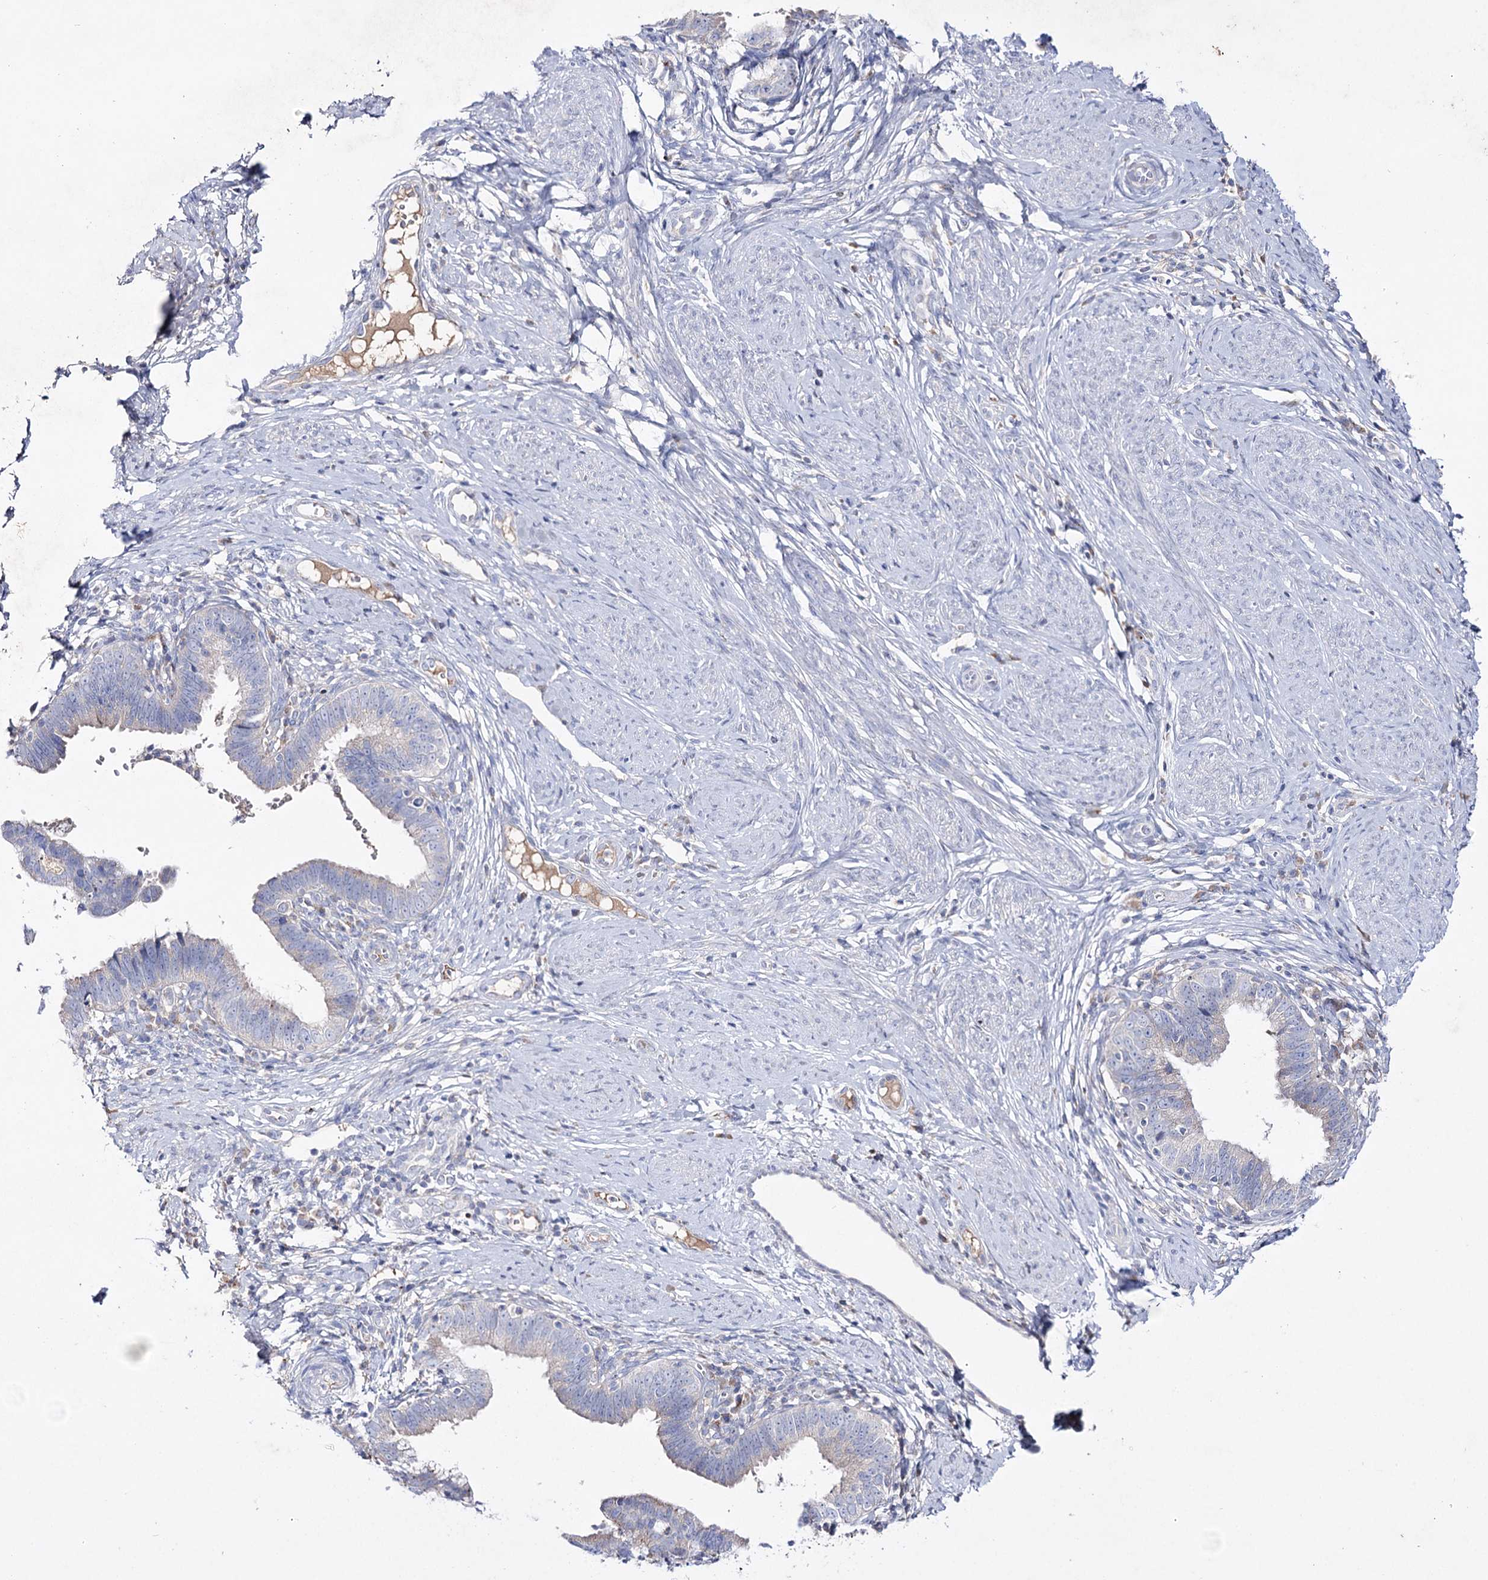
{"staining": {"intensity": "negative", "quantity": "none", "location": "none"}, "tissue": "cervical cancer", "cell_type": "Tumor cells", "image_type": "cancer", "snomed": [{"axis": "morphology", "description": "Adenocarcinoma, NOS"}, {"axis": "topography", "description": "Cervix"}], "caption": "High magnification brightfield microscopy of cervical cancer stained with DAB (brown) and counterstained with hematoxylin (blue): tumor cells show no significant staining.", "gene": "NAGLU", "patient": {"sex": "female", "age": 36}}